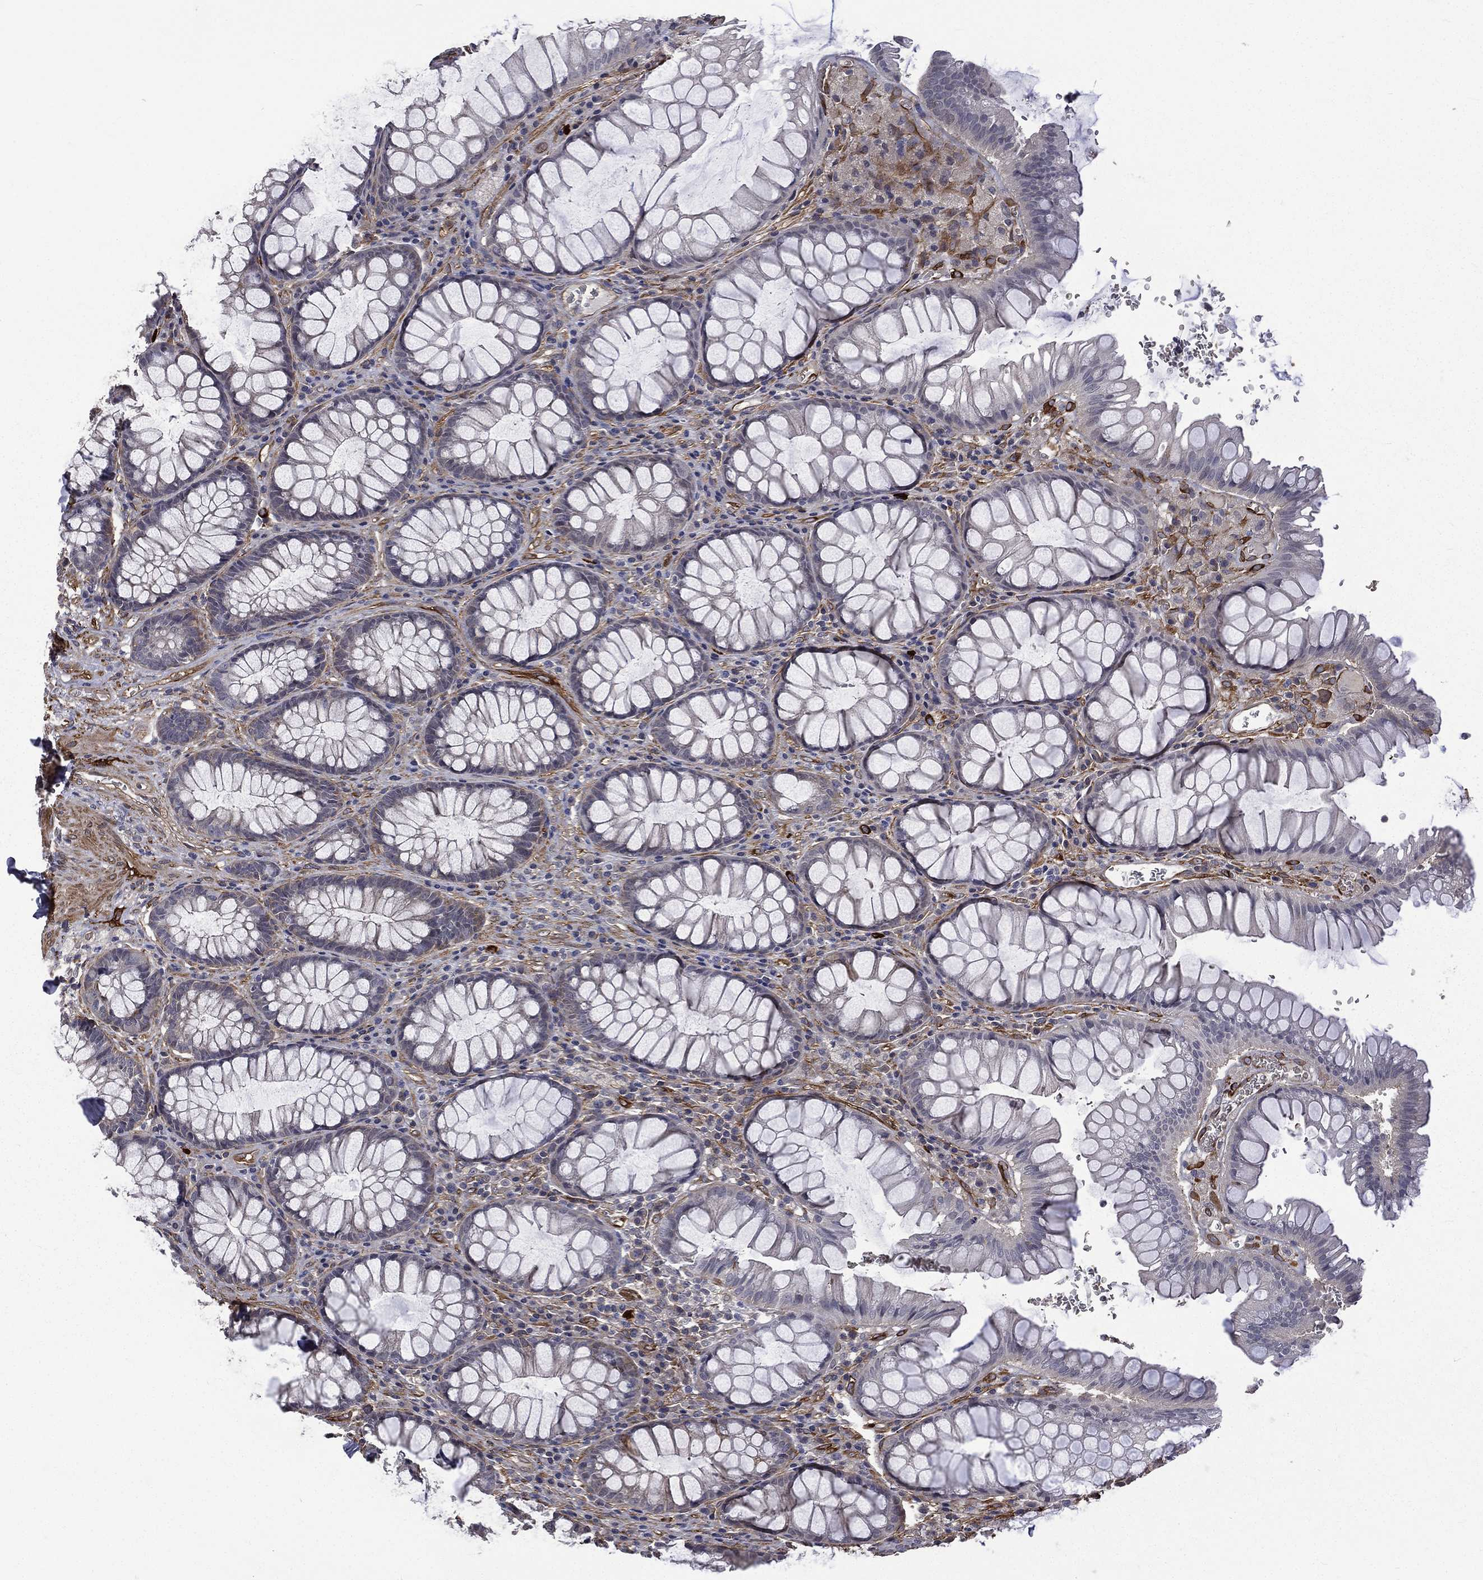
{"staining": {"intensity": "negative", "quantity": "none", "location": "none"}, "tissue": "rectum", "cell_type": "Glandular cells", "image_type": "normal", "snomed": [{"axis": "morphology", "description": "Normal tissue, NOS"}, {"axis": "topography", "description": "Rectum"}], "caption": "Immunohistochemical staining of normal human rectum reveals no significant positivity in glandular cells. Nuclei are stained in blue.", "gene": "PPFIBP1", "patient": {"sex": "female", "age": 68}}